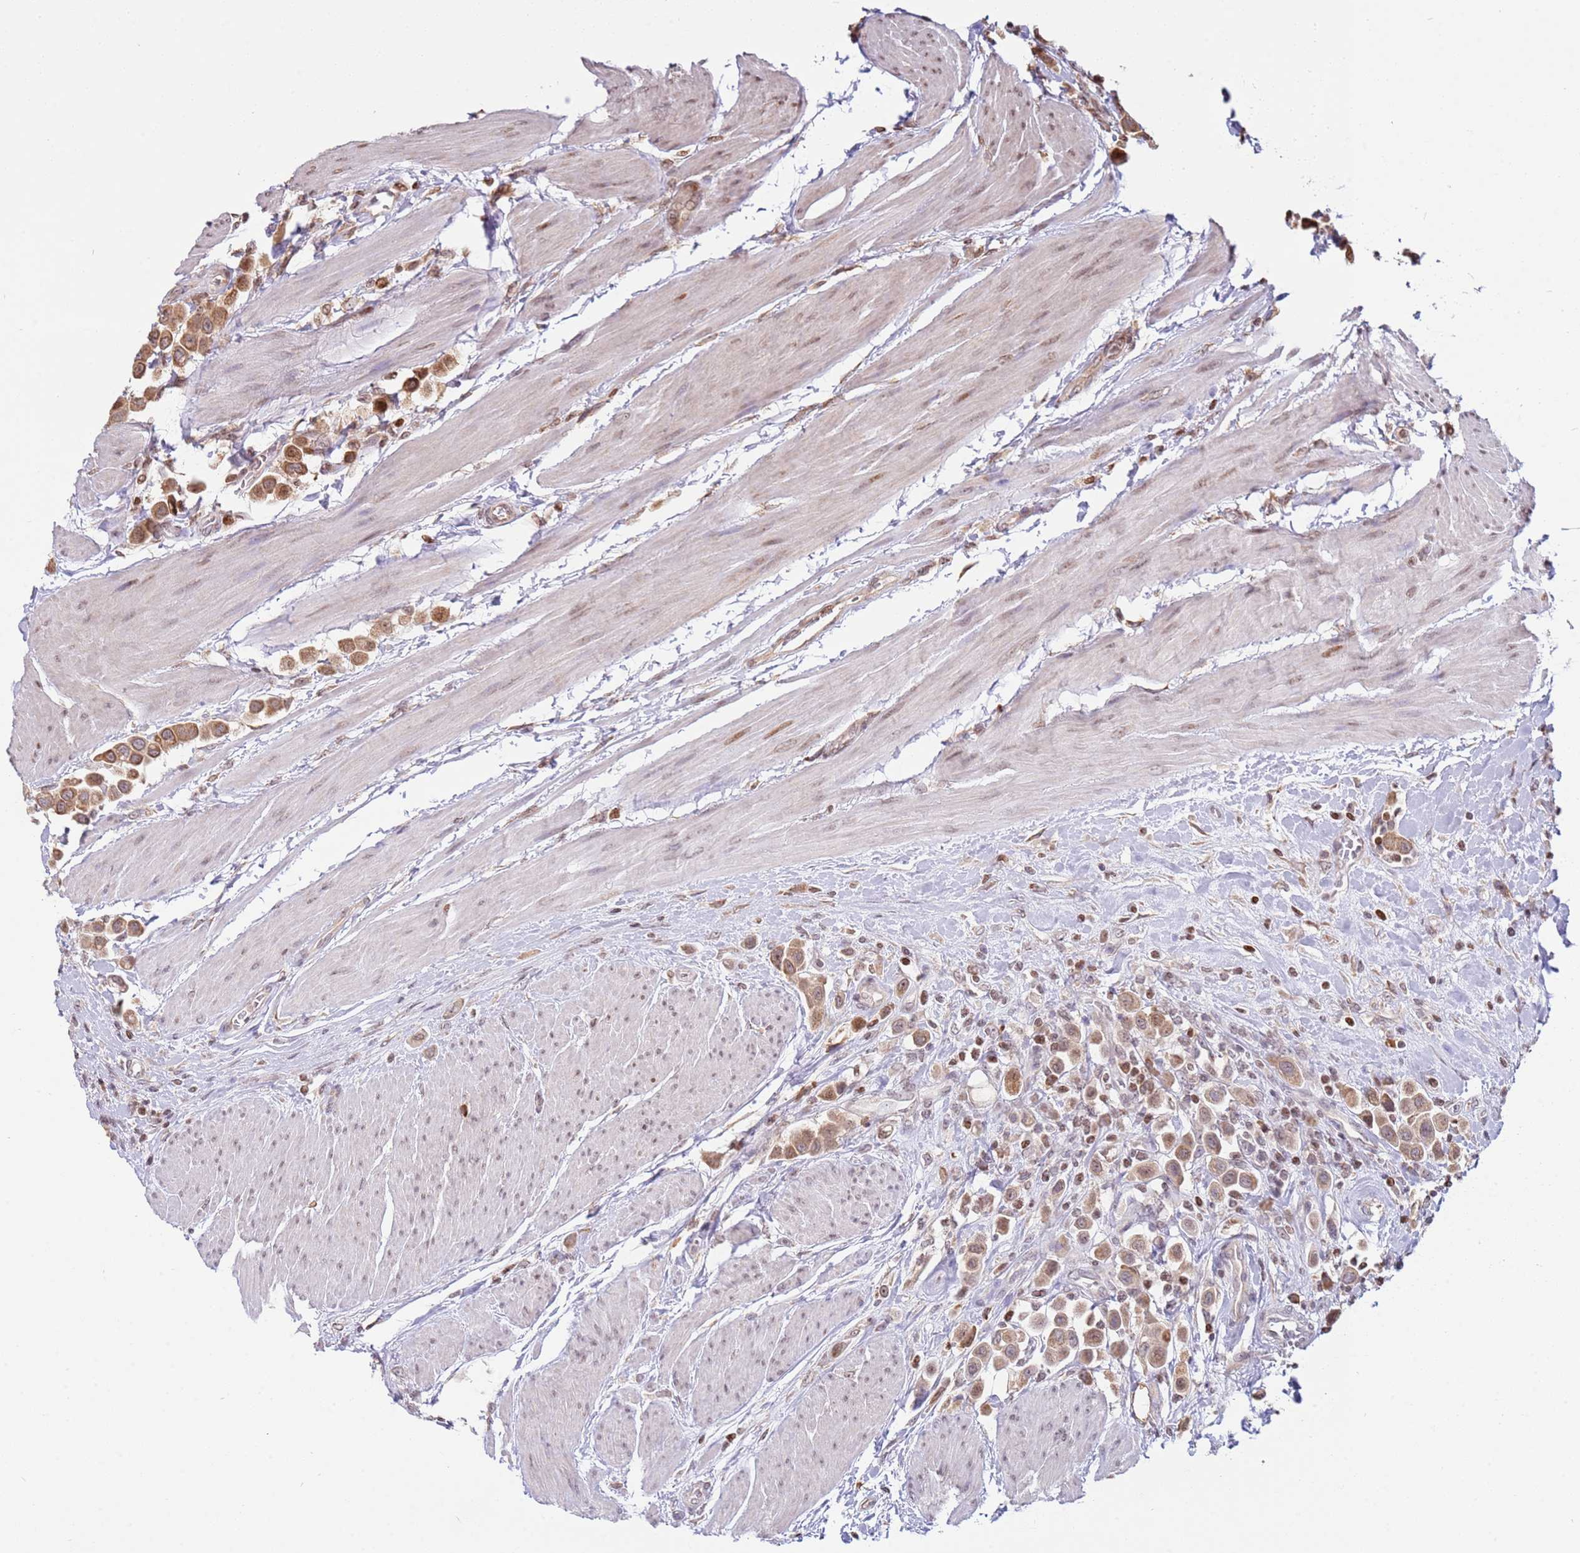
{"staining": {"intensity": "moderate", "quantity": ">75%", "location": "cytoplasmic/membranous,nuclear"}, "tissue": "urothelial cancer", "cell_type": "Tumor cells", "image_type": "cancer", "snomed": [{"axis": "morphology", "description": "Urothelial carcinoma, High grade"}, {"axis": "topography", "description": "Urinary bladder"}], "caption": "Human high-grade urothelial carcinoma stained for a protein (brown) exhibits moderate cytoplasmic/membranous and nuclear positive expression in approximately >75% of tumor cells.", "gene": "SCAF1", "patient": {"sex": "male", "age": 50}}